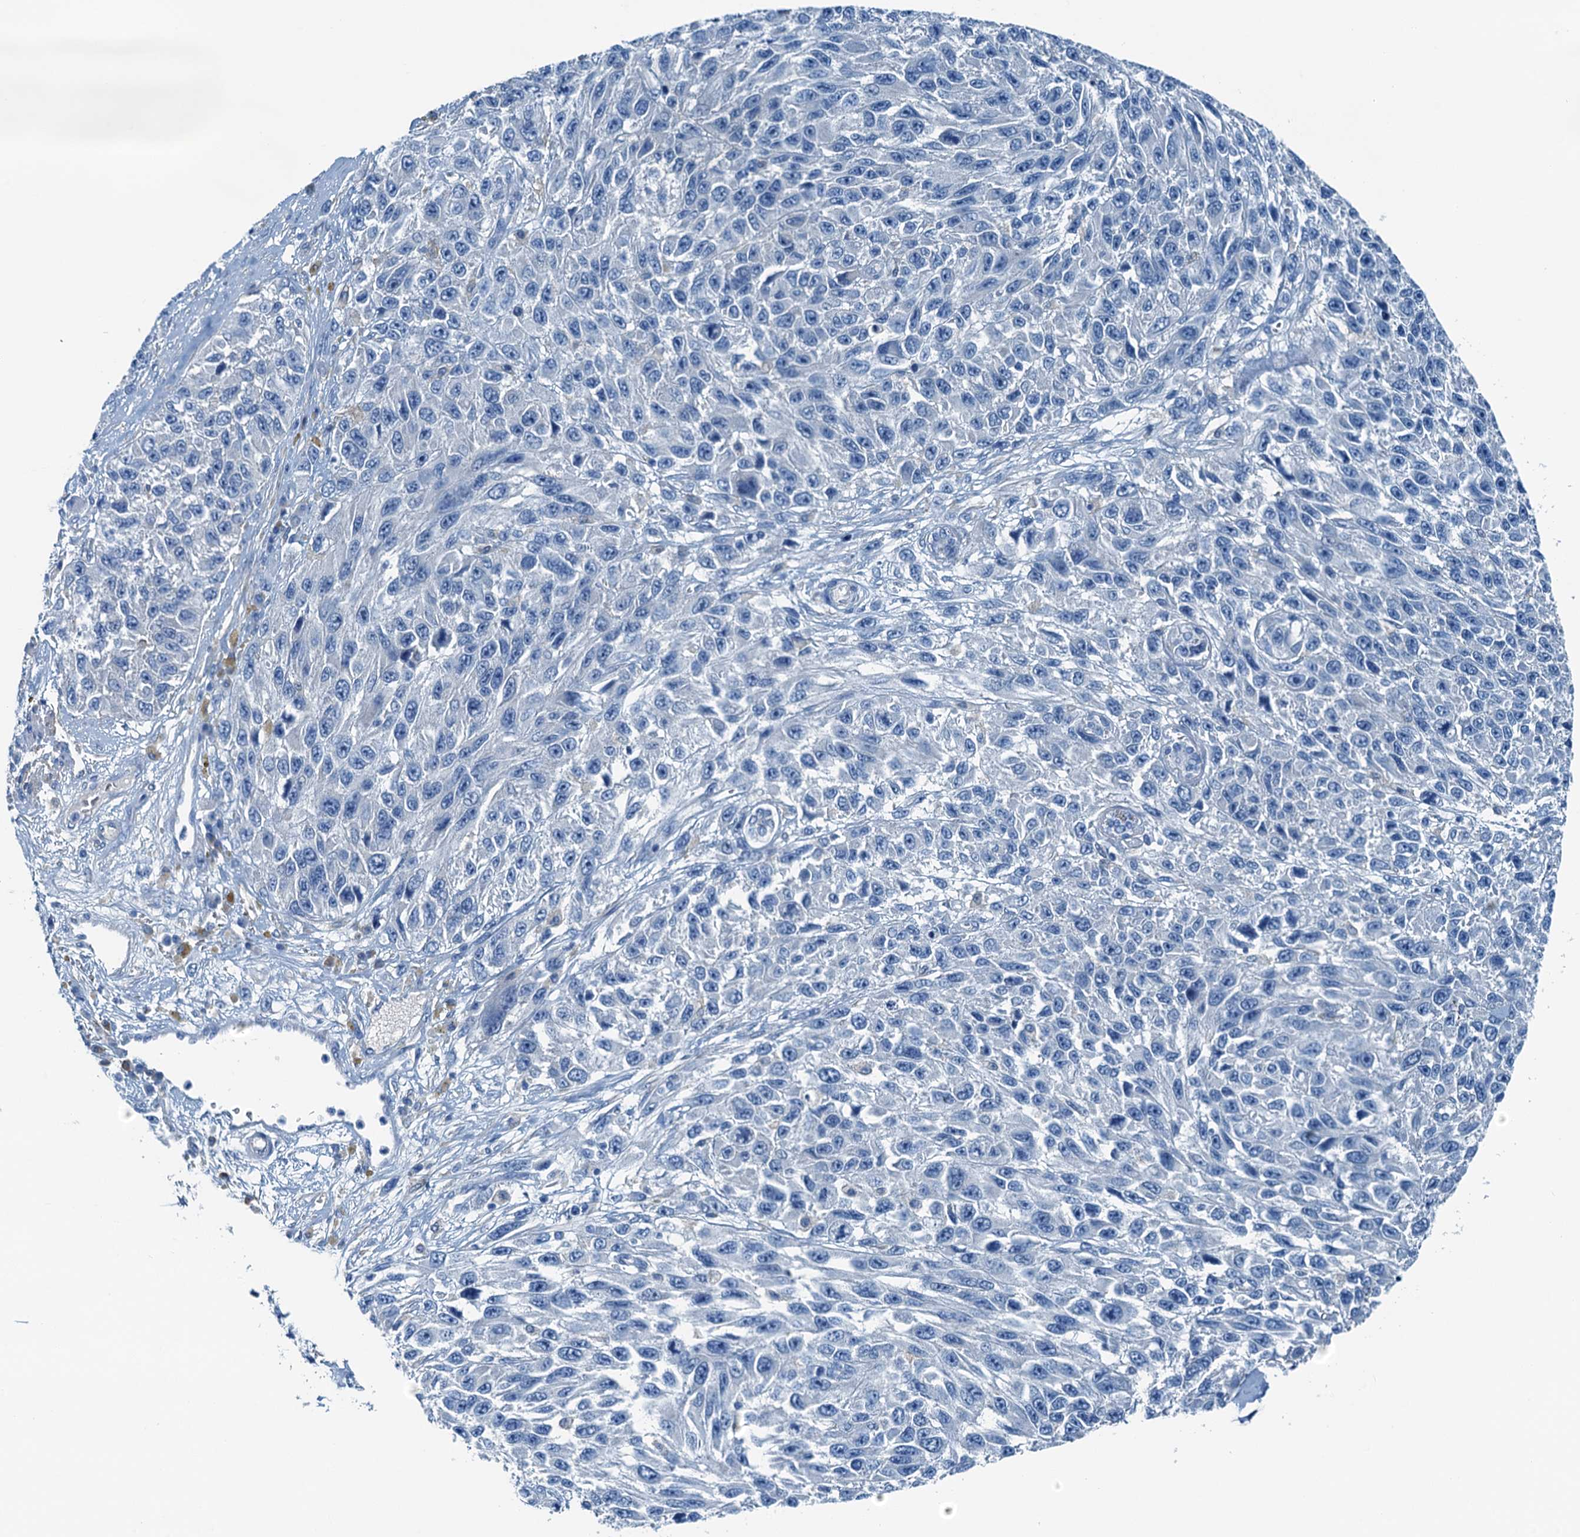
{"staining": {"intensity": "negative", "quantity": "none", "location": "none"}, "tissue": "melanoma", "cell_type": "Tumor cells", "image_type": "cancer", "snomed": [{"axis": "morphology", "description": "Normal tissue, NOS"}, {"axis": "morphology", "description": "Malignant melanoma, NOS"}, {"axis": "topography", "description": "Skin"}], "caption": "This is an immunohistochemistry histopathology image of malignant melanoma. There is no expression in tumor cells.", "gene": "RAB3IL1", "patient": {"sex": "female", "age": 96}}